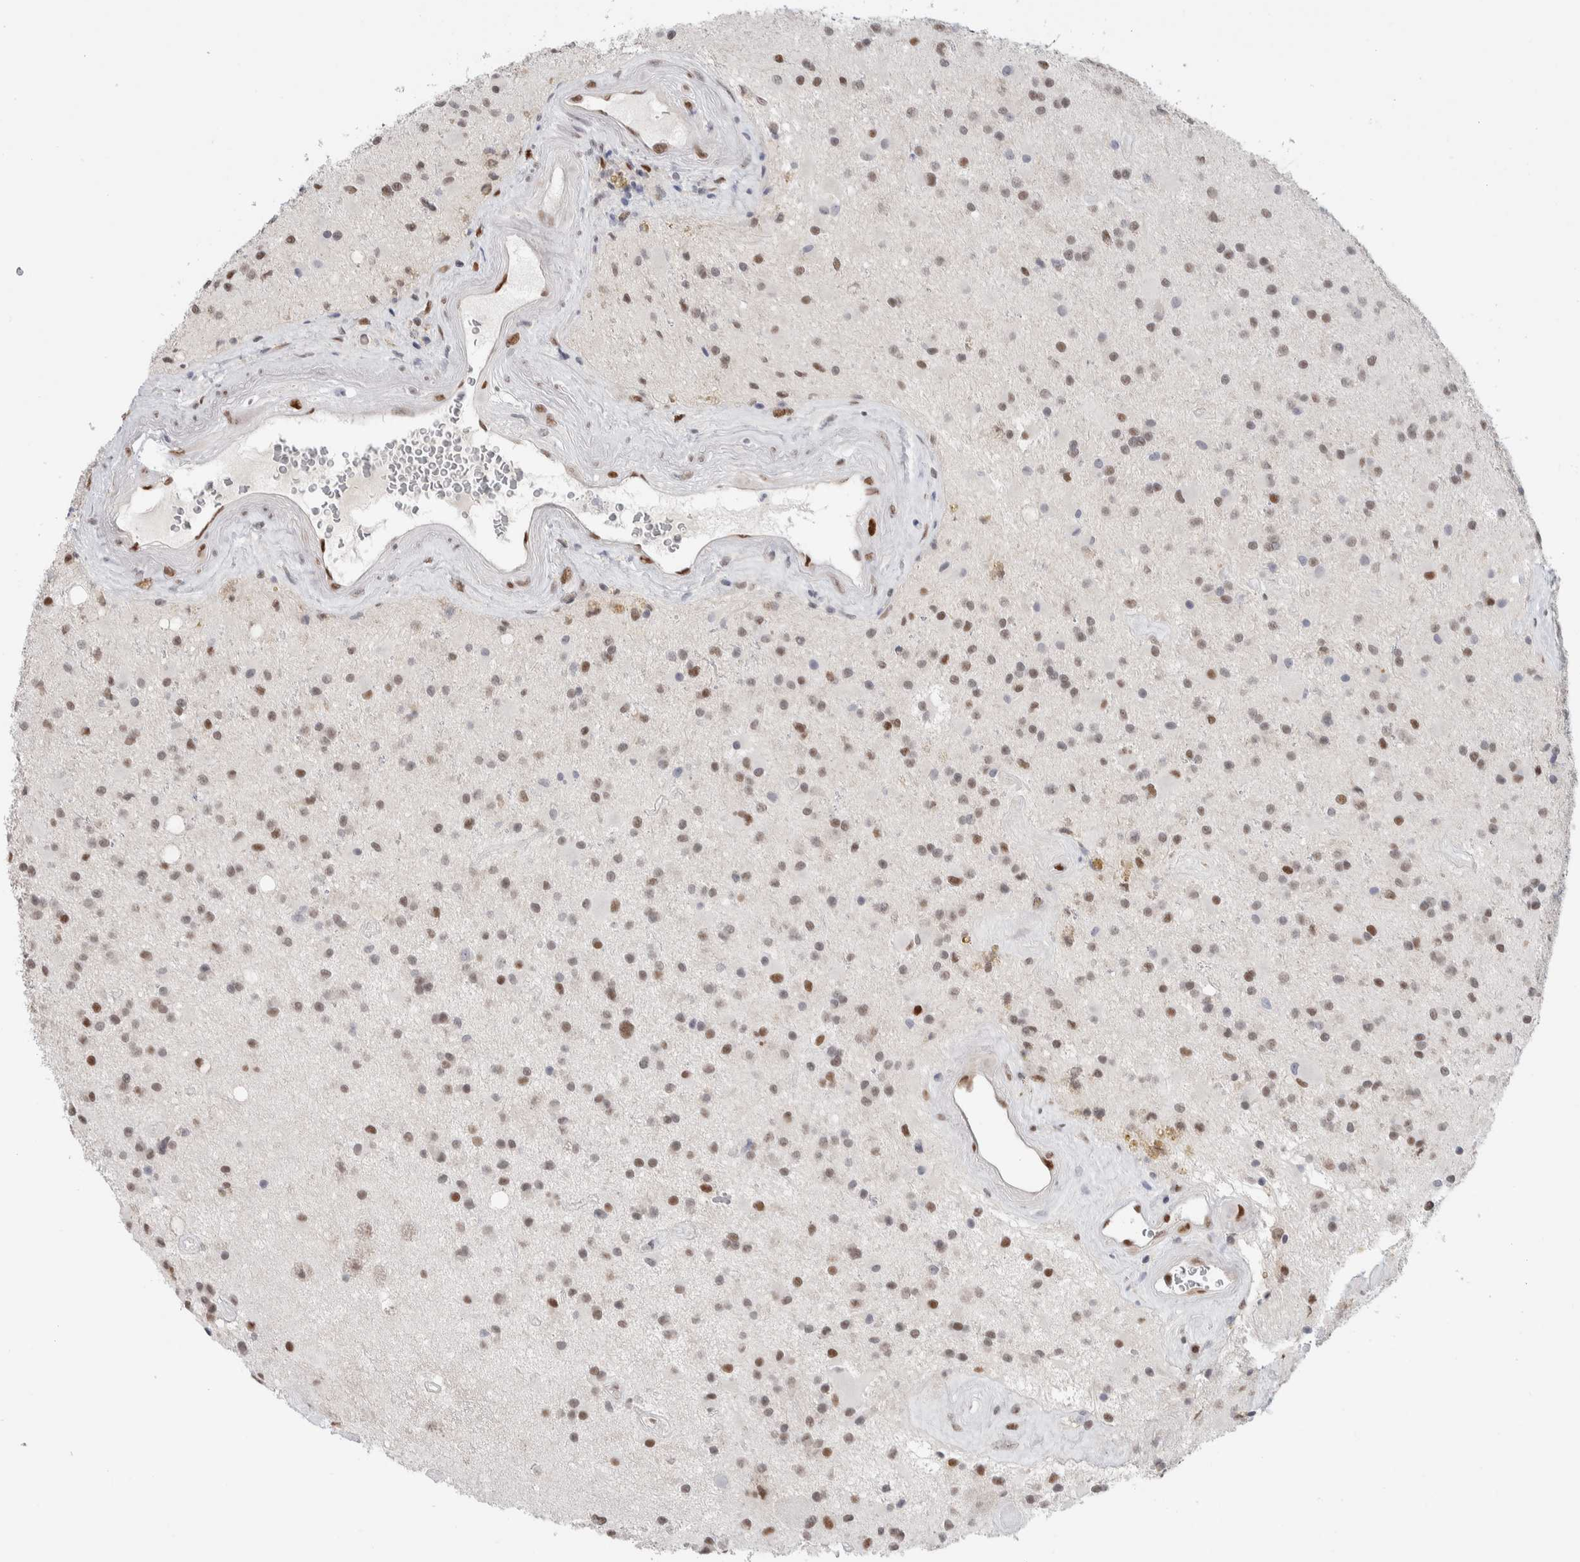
{"staining": {"intensity": "moderate", "quantity": "25%-75%", "location": "nuclear"}, "tissue": "glioma", "cell_type": "Tumor cells", "image_type": "cancer", "snomed": [{"axis": "morphology", "description": "Glioma, malignant, Low grade"}, {"axis": "topography", "description": "Brain"}], "caption": "Protein staining of malignant glioma (low-grade) tissue displays moderate nuclear positivity in about 25%-75% of tumor cells. The protein of interest is shown in brown color, while the nuclei are stained blue.", "gene": "PRMT1", "patient": {"sex": "male", "age": 58}}